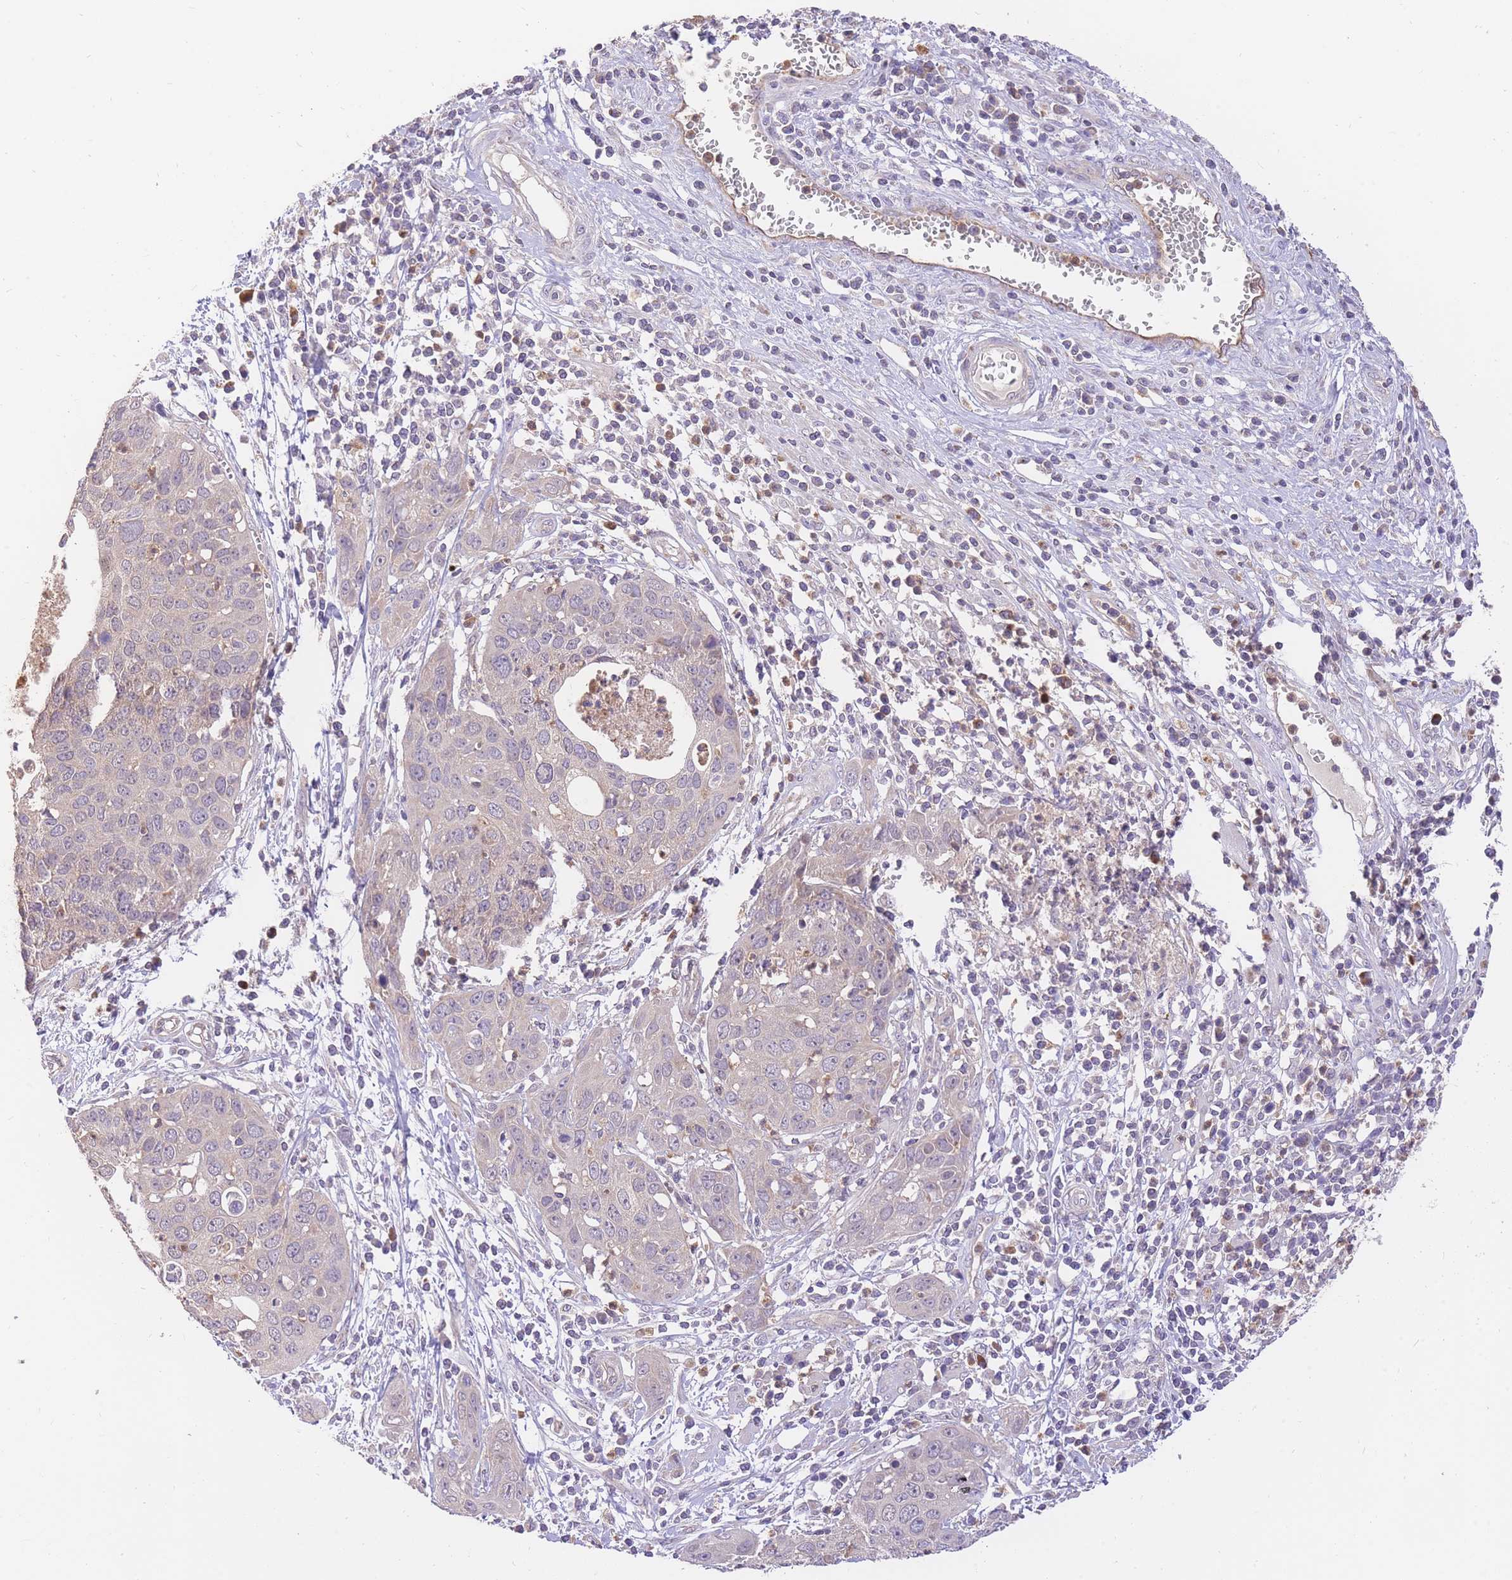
{"staining": {"intensity": "weak", "quantity": ">75%", "location": "cytoplasmic/membranous"}, "tissue": "cervical cancer", "cell_type": "Tumor cells", "image_type": "cancer", "snomed": [{"axis": "morphology", "description": "Squamous cell carcinoma, NOS"}, {"axis": "topography", "description": "Cervix"}], "caption": "This is an image of immunohistochemistry (IHC) staining of cervical cancer (squamous cell carcinoma), which shows weak expression in the cytoplasmic/membranous of tumor cells.", "gene": "PREP", "patient": {"sex": "female", "age": 36}}